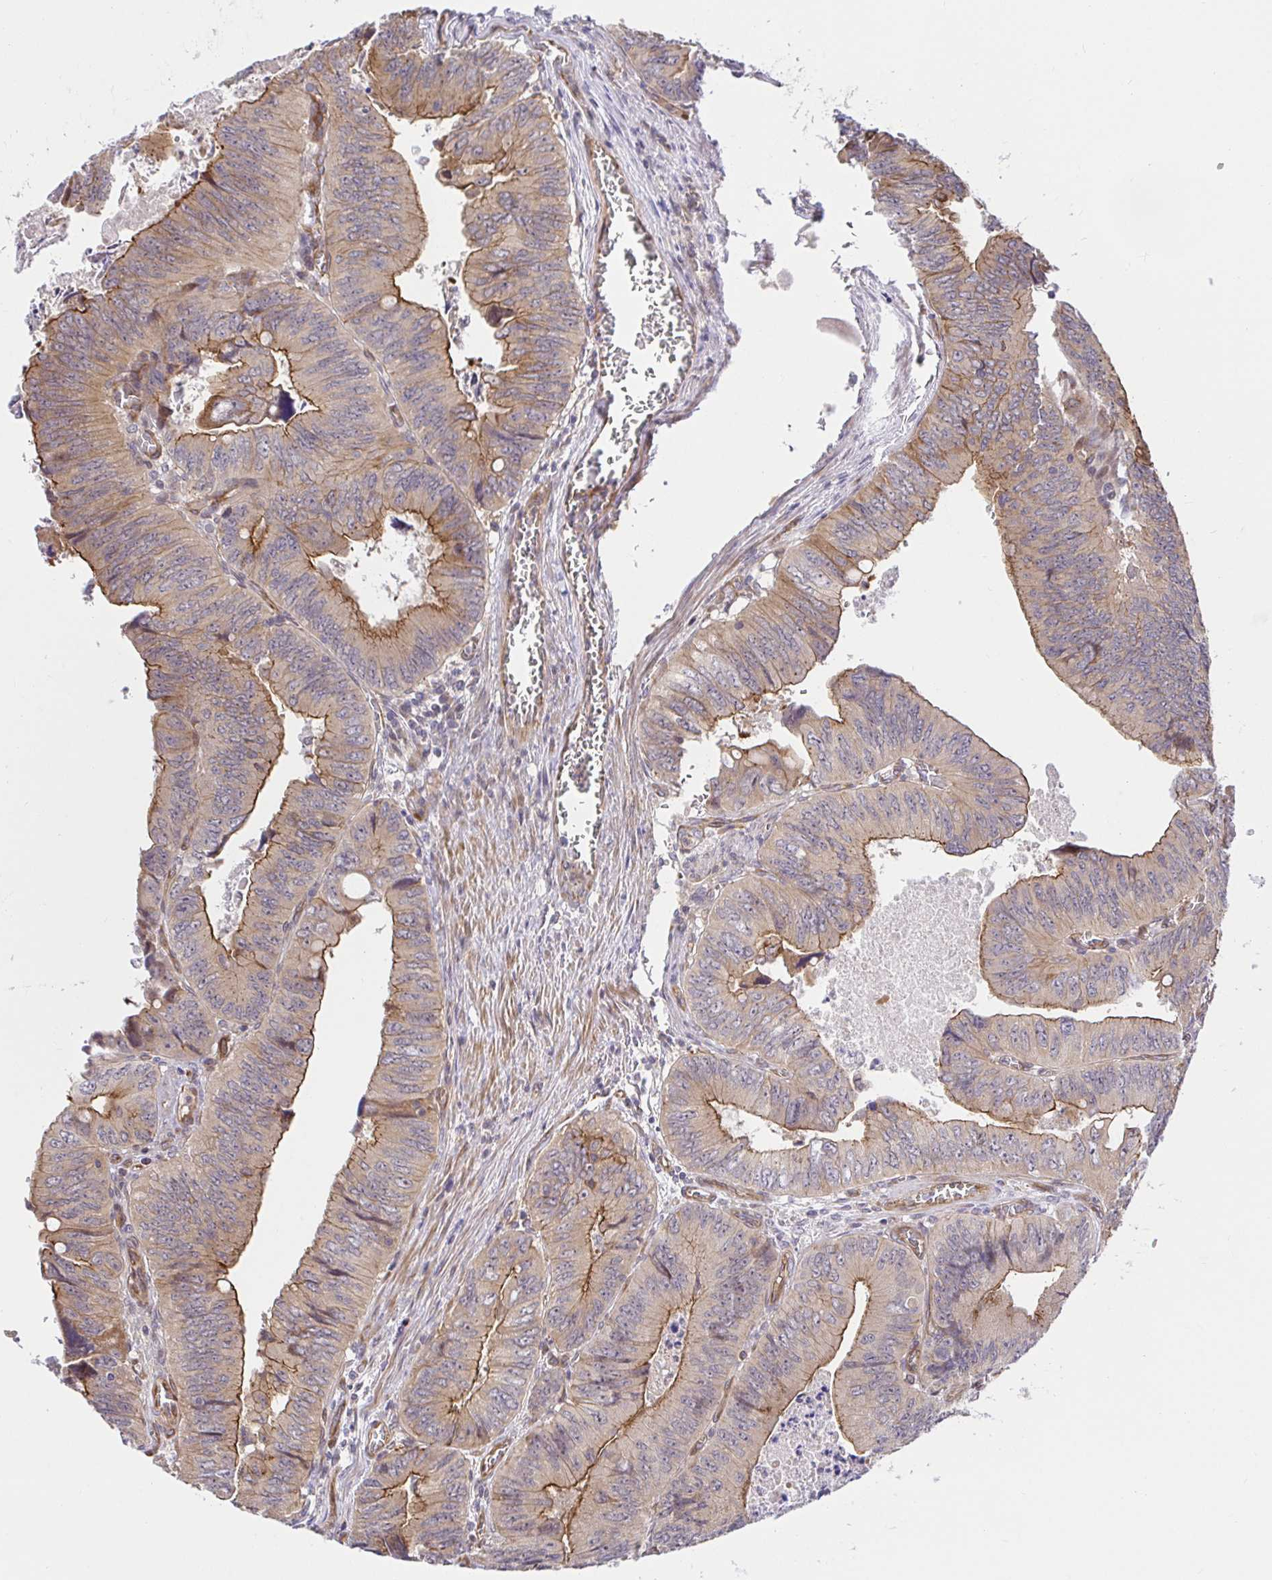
{"staining": {"intensity": "moderate", "quantity": "25%-75%", "location": "cytoplasmic/membranous"}, "tissue": "colorectal cancer", "cell_type": "Tumor cells", "image_type": "cancer", "snomed": [{"axis": "morphology", "description": "Adenocarcinoma, NOS"}, {"axis": "topography", "description": "Colon"}], "caption": "Immunohistochemical staining of human colorectal adenocarcinoma displays moderate cytoplasmic/membranous protein staining in about 25%-75% of tumor cells.", "gene": "TRIM55", "patient": {"sex": "female", "age": 84}}